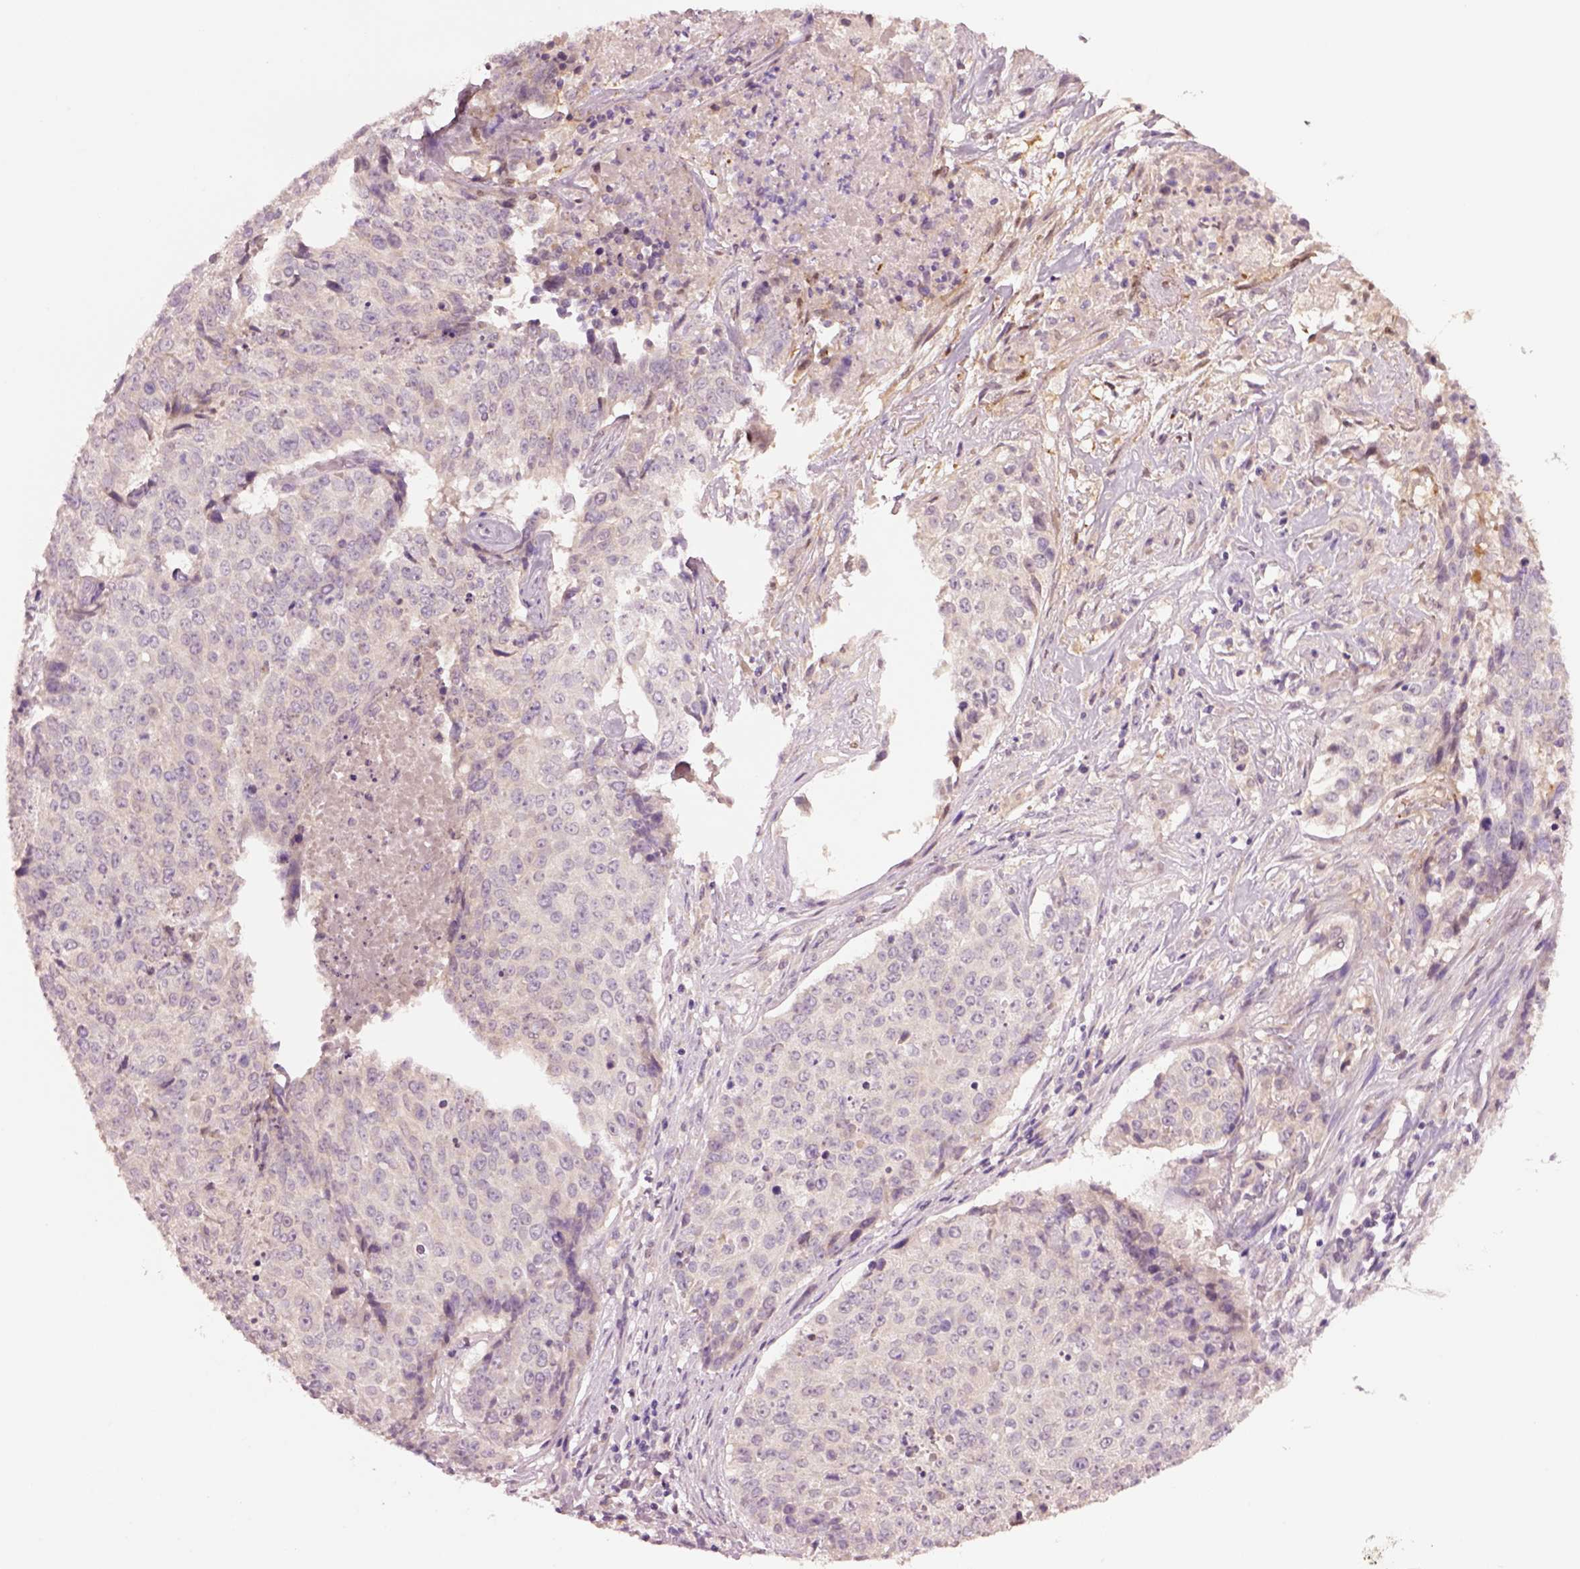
{"staining": {"intensity": "negative", "quantity": "none", "location": "none"}, "tissue": "lung cancer", "cell_type": "Tumor cells", "image_type": "cancer", "snomed": [{"axis": "morphology", "description": "Normal tissue, NOS"}, {"axis": "morphology", "description": "Squamous cell carcinoma, NOS"}, {"axis": "topography", "description": "Bronchus"}, {"axis": "topography", "description": "Lung"}], "caption": "This is a micrograph of immunohistochemistry staining of lung cancer, which shows no staining in tumor cells. (DAB IHC visualized using brightfield microscopy, high magnification).", "gene": "CLPSL1", "patient": {"sex": "male", "age": 64}}